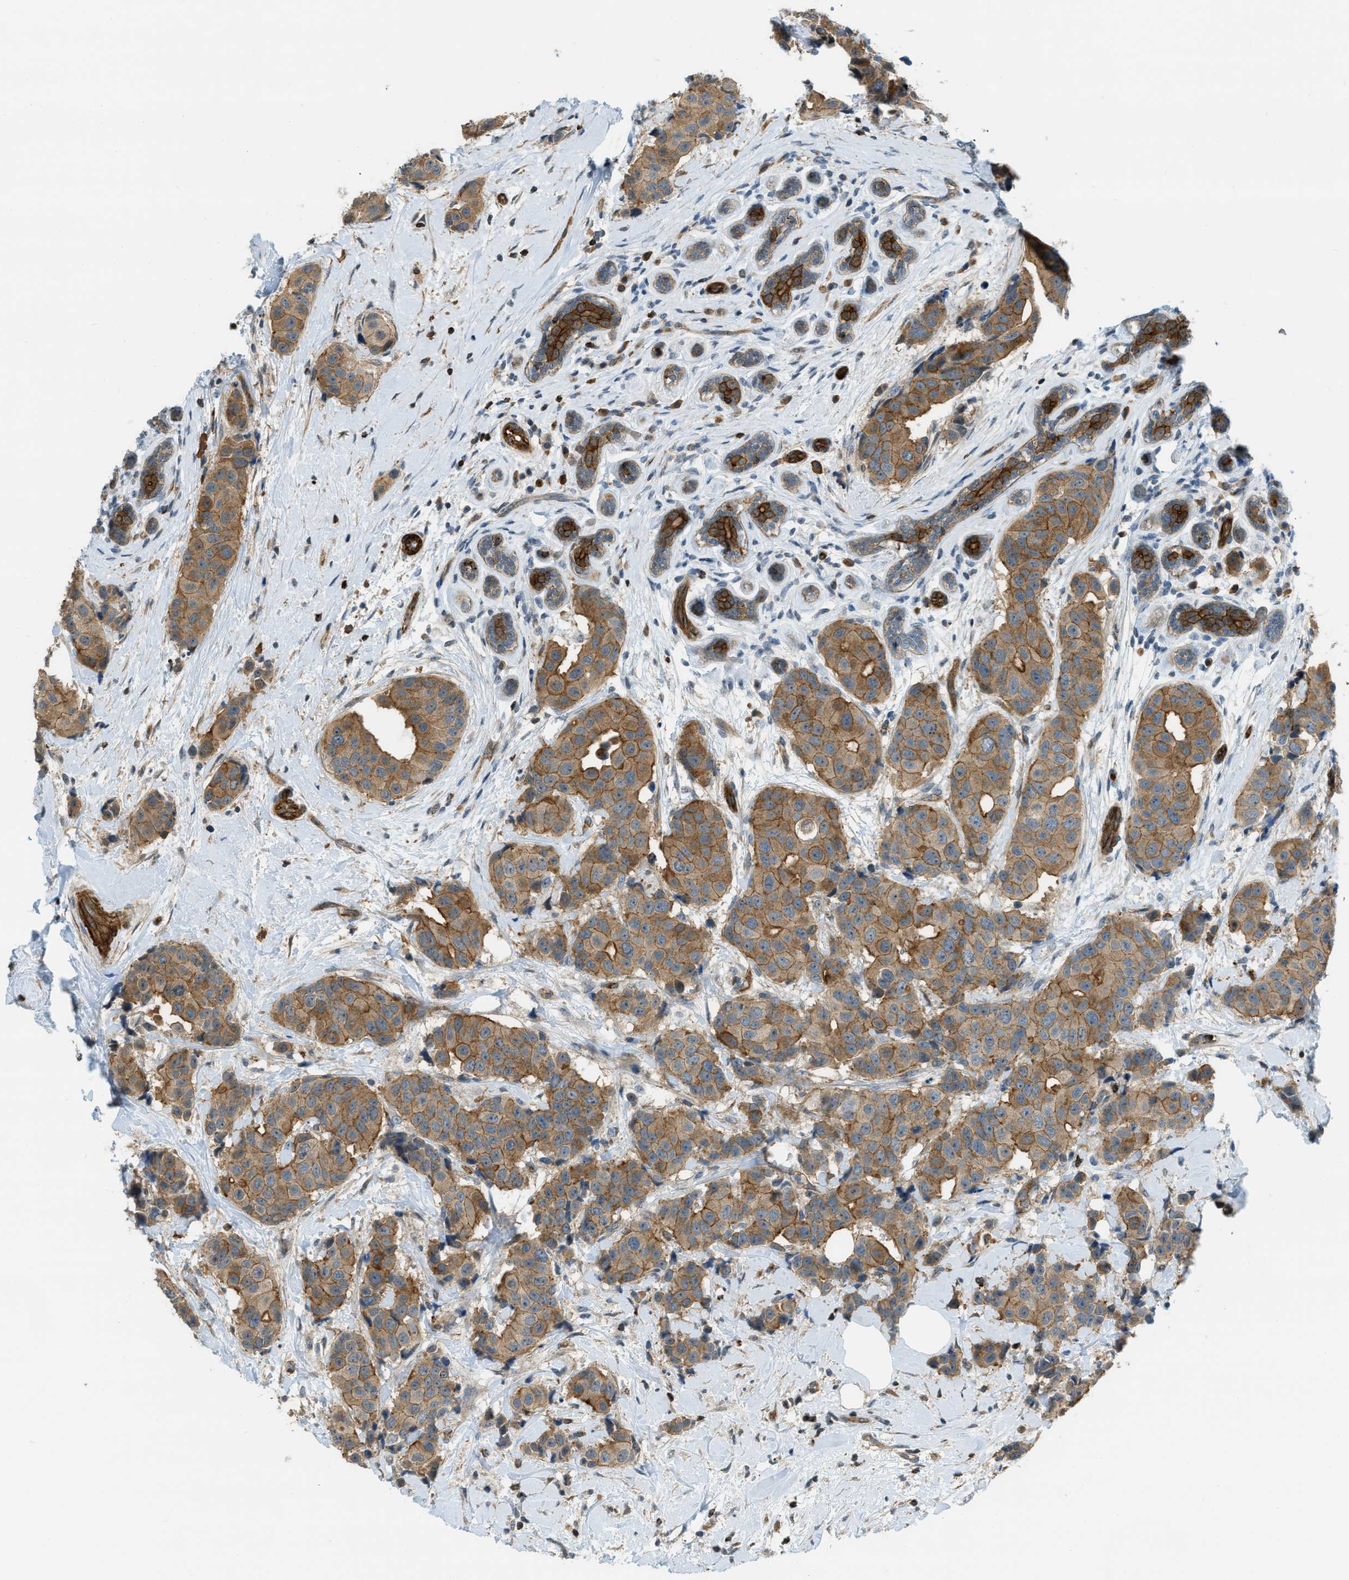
{"staining": {"intensity": "moderate", "quantity": ">75%", "location": "cytoplasmic/membranous"}, "tissue": "breast cancer", "cell_type": "Tumor cells", "image_type": "cancer", "snomed": [{"axis": "morphology", "description": "Normal tissue, NOS"}, {"axis": "morphology", "description": "Duct carcinoma"}, {"axis": "topography", "description": "Breast"}], "caption": "Breast infiltrating ductal carcinoma was stained to show a protein in brown. There is medium levels of moderate cytoplasmic/membranous staining in approximately >75% of tumor cells. (brown staining indicates protein expression, while blue staining denotes nuclei).", "gene": "KIAA1671", "patient": {"sex": "female", "age": 39}}